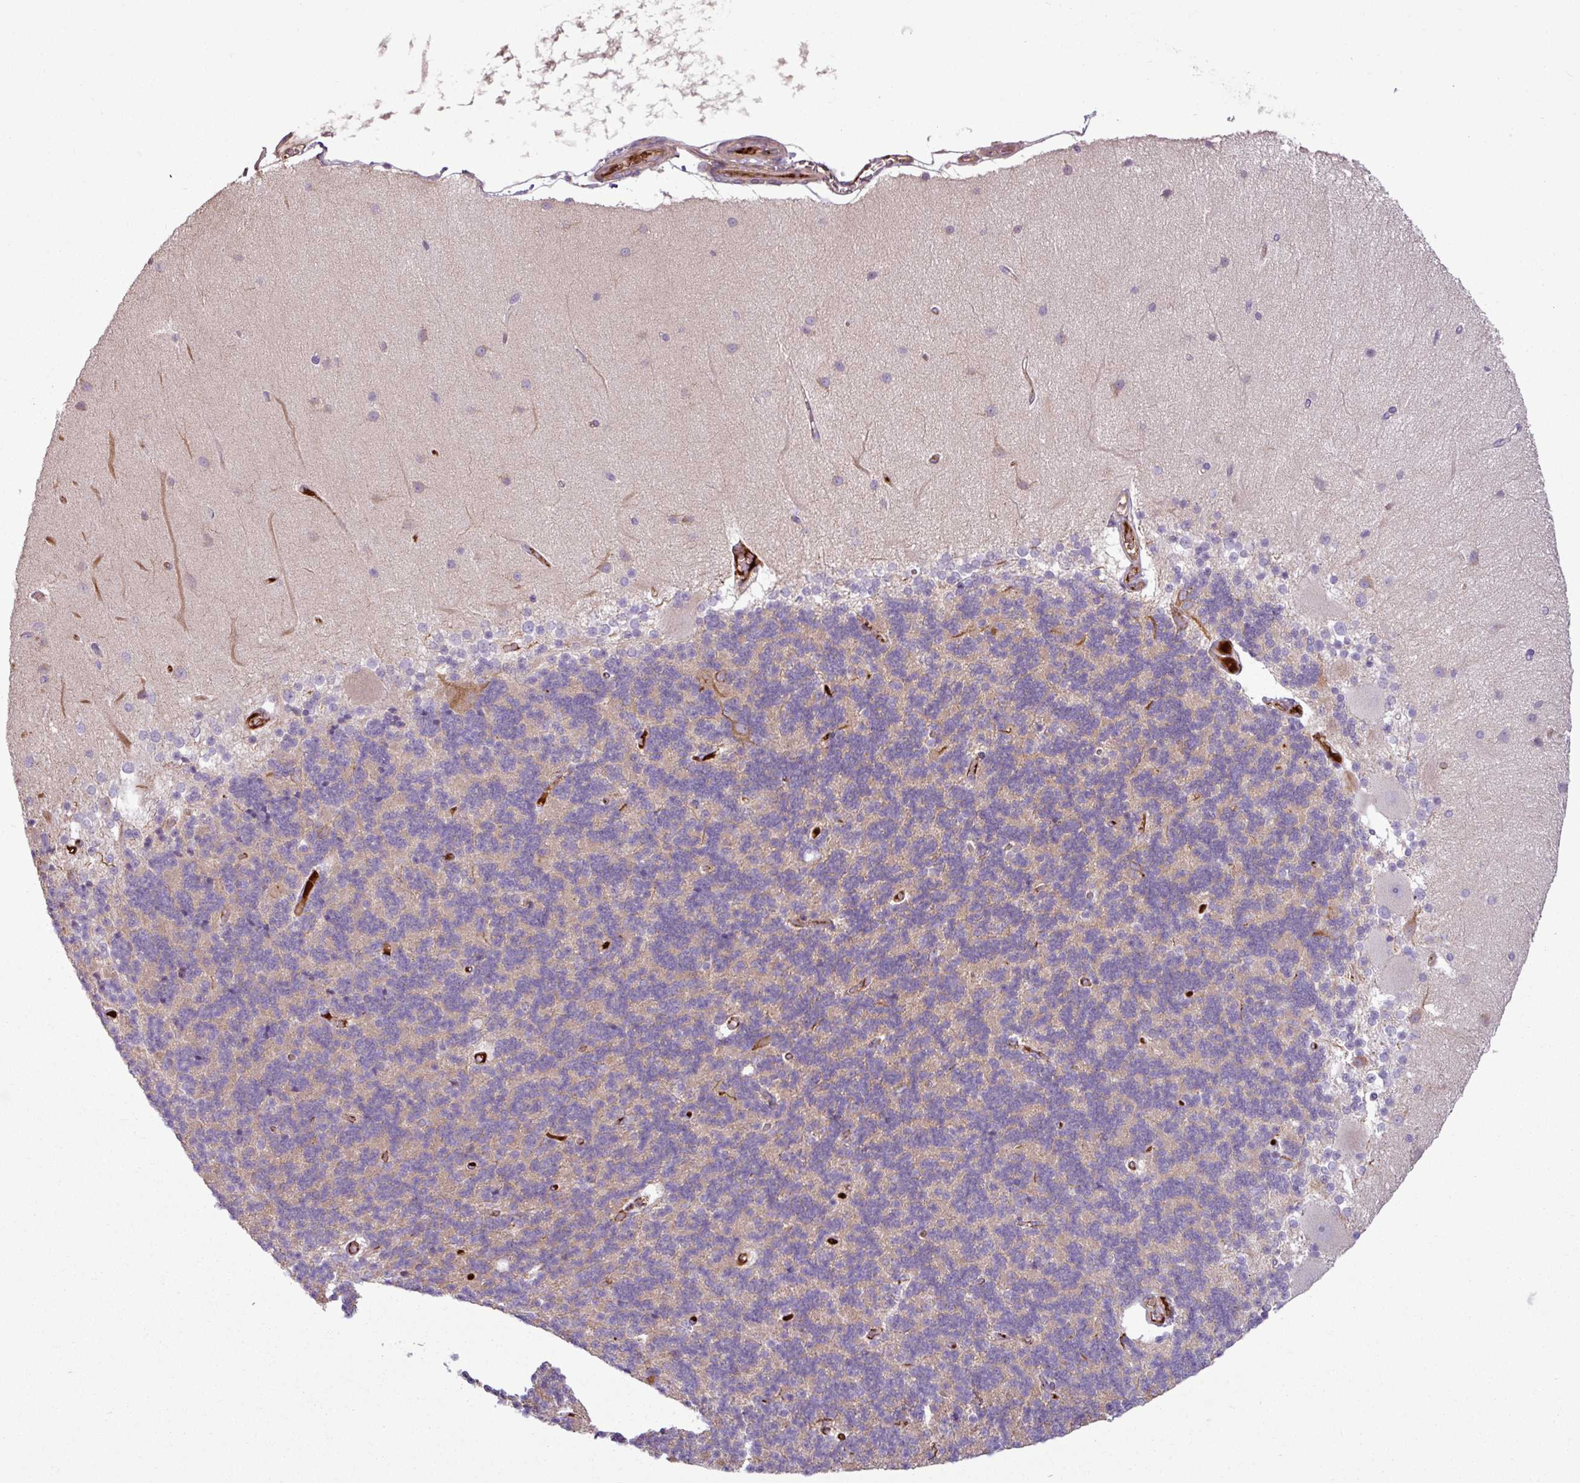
{"staining": {"intensity": "negative", "quantity": "none", "location": "none"}, "tissue": "cerebellum", "cell_type": "Cells in granular layer", "image_type": "normal", "snomed": [{"axis": "morphology", "description": "Normal tissue, NOS"}, {"axis": "topography", "description": "Cerebellum"}], "caption": "Cerebellum stained for a protein using IHC displays no expression cells in granular layer.", "gene": "C4A", "patient": {"sex": "female", "age": 54}}